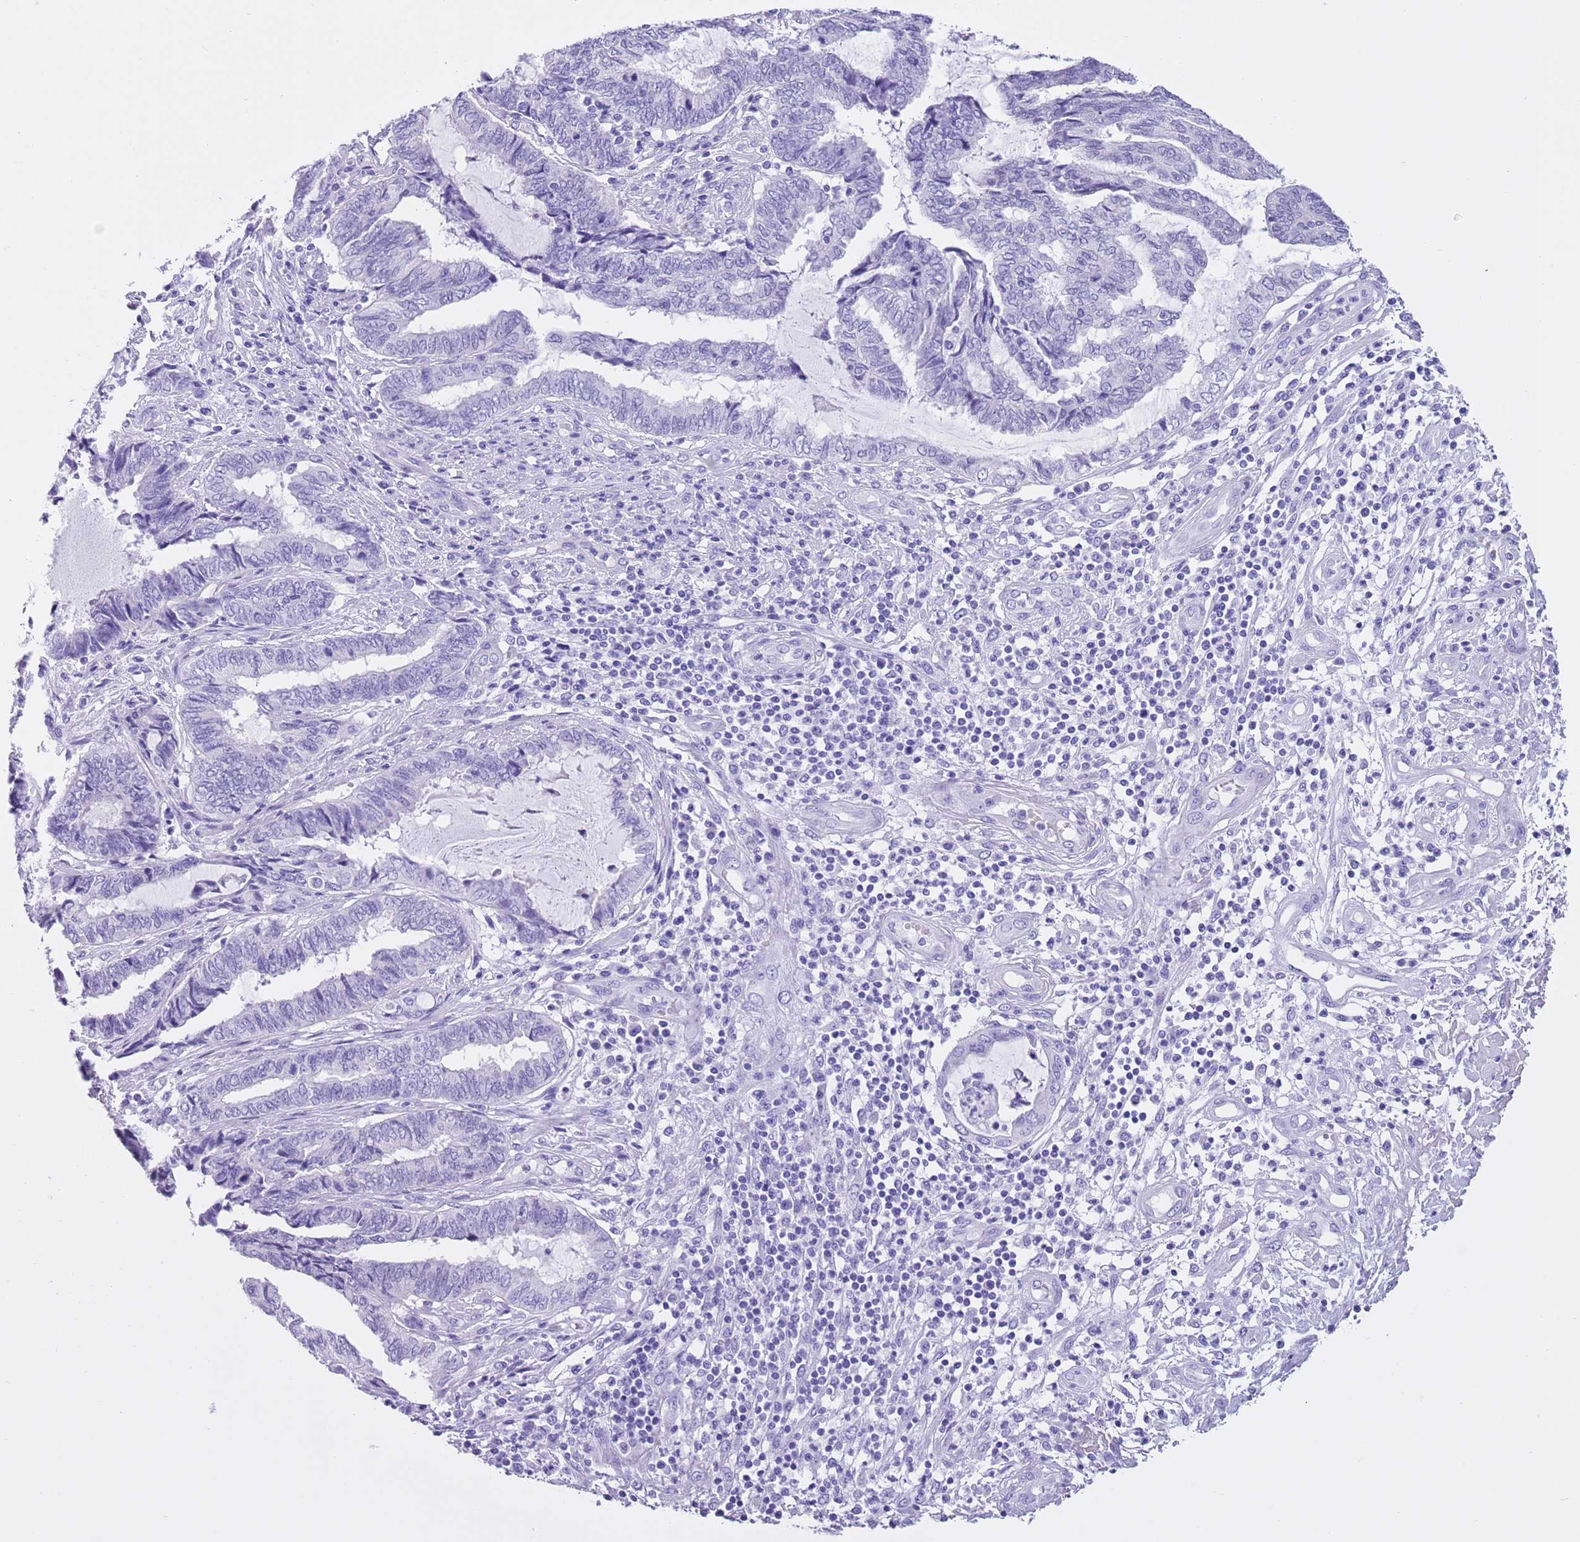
{"staining": {"intensity": "negative", "quantity": "none", "location": "none"}, "tissue": "endometrial cancer", "cell_type": "Tumor cells", "image_type": "cancer", "snomed": [{"axis": "morphology", "description": "Adenocarcinoma, NOS"}, {"axis": "topography", "description": "Uterus"}, {"axis": "topography", "description": "Endometrium"}], "caption": "This histopathology image is of endometrial cancer (adenocarcinoma) stained with immunohistochemistry to label a protein in brown with the nuclei are counter-stained blue. There is no expression in tumor cells.", "gene": "TMEM185B", "patient": {"sex": "female", "age": 70}}